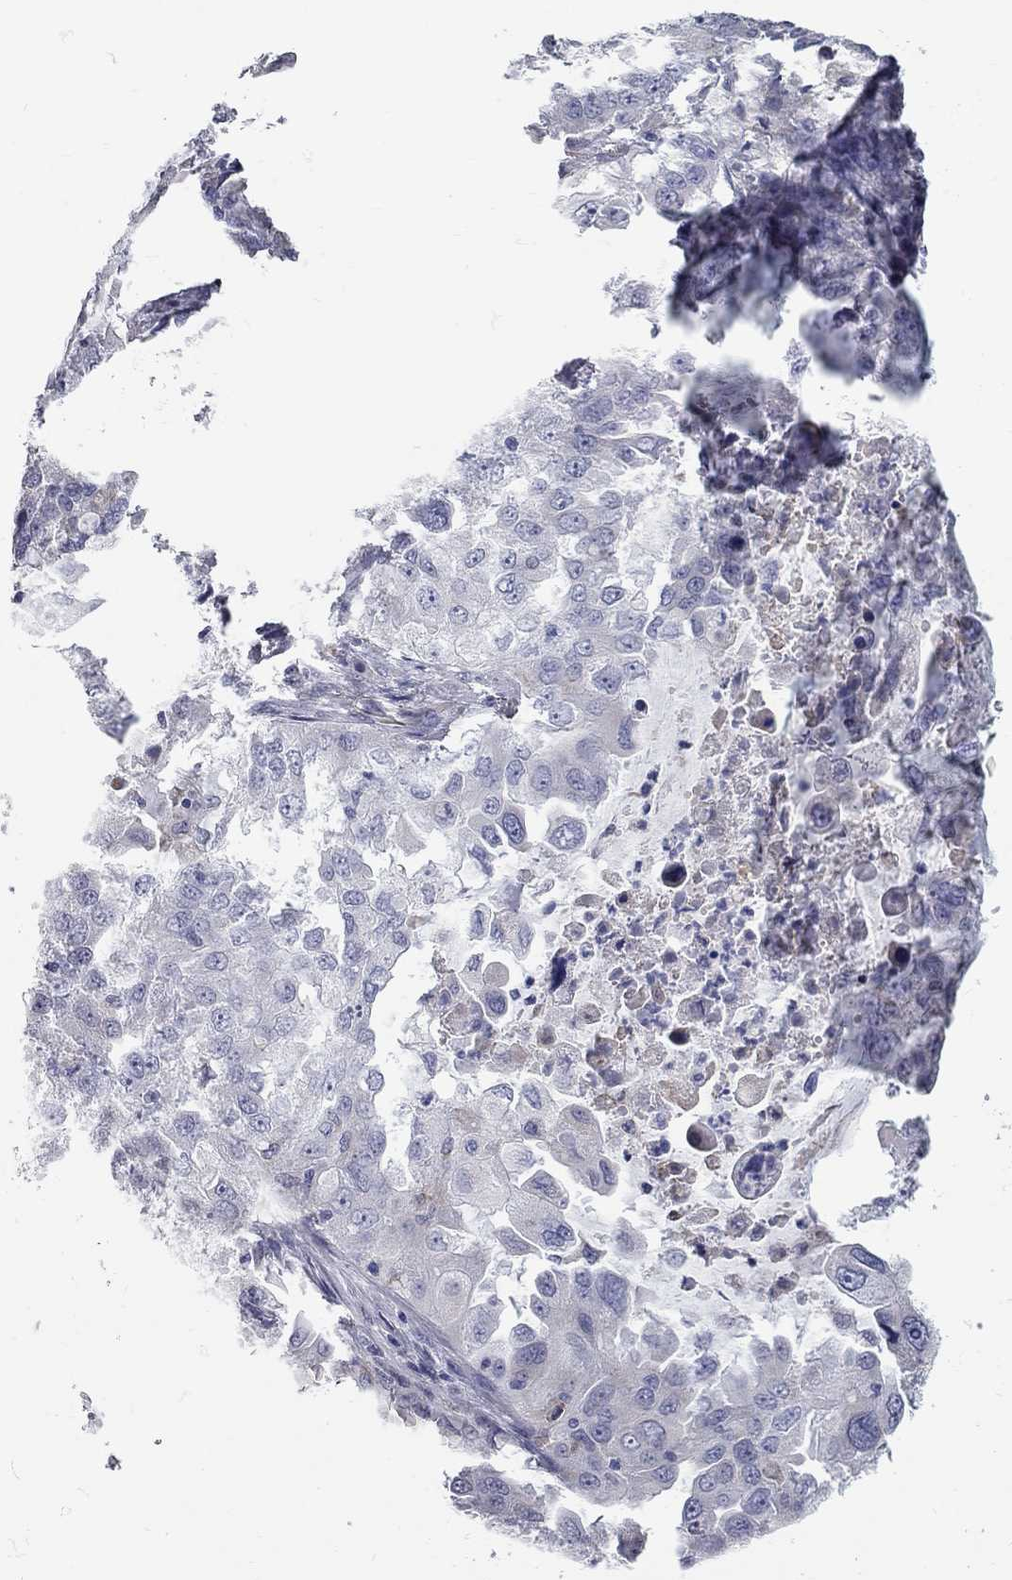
{"staining": {"intensity": "negative", "quantity": "none", "location": "none"}, "tissue": "lung cancer", "cell_type": "Tumor cells", "image_type": "cancer", "snomed": [{"axis": "morphology", "description": "Adenocarcinoma, NOS"}, {"axis": "topography", "description": "Lung"}], "caption": "Immunohistochemical staining of human lung cancer demonstrates no significant staining in tumor cells.", "gene": "XAGE2", "patient": {"sex": "female", "age": 61}}